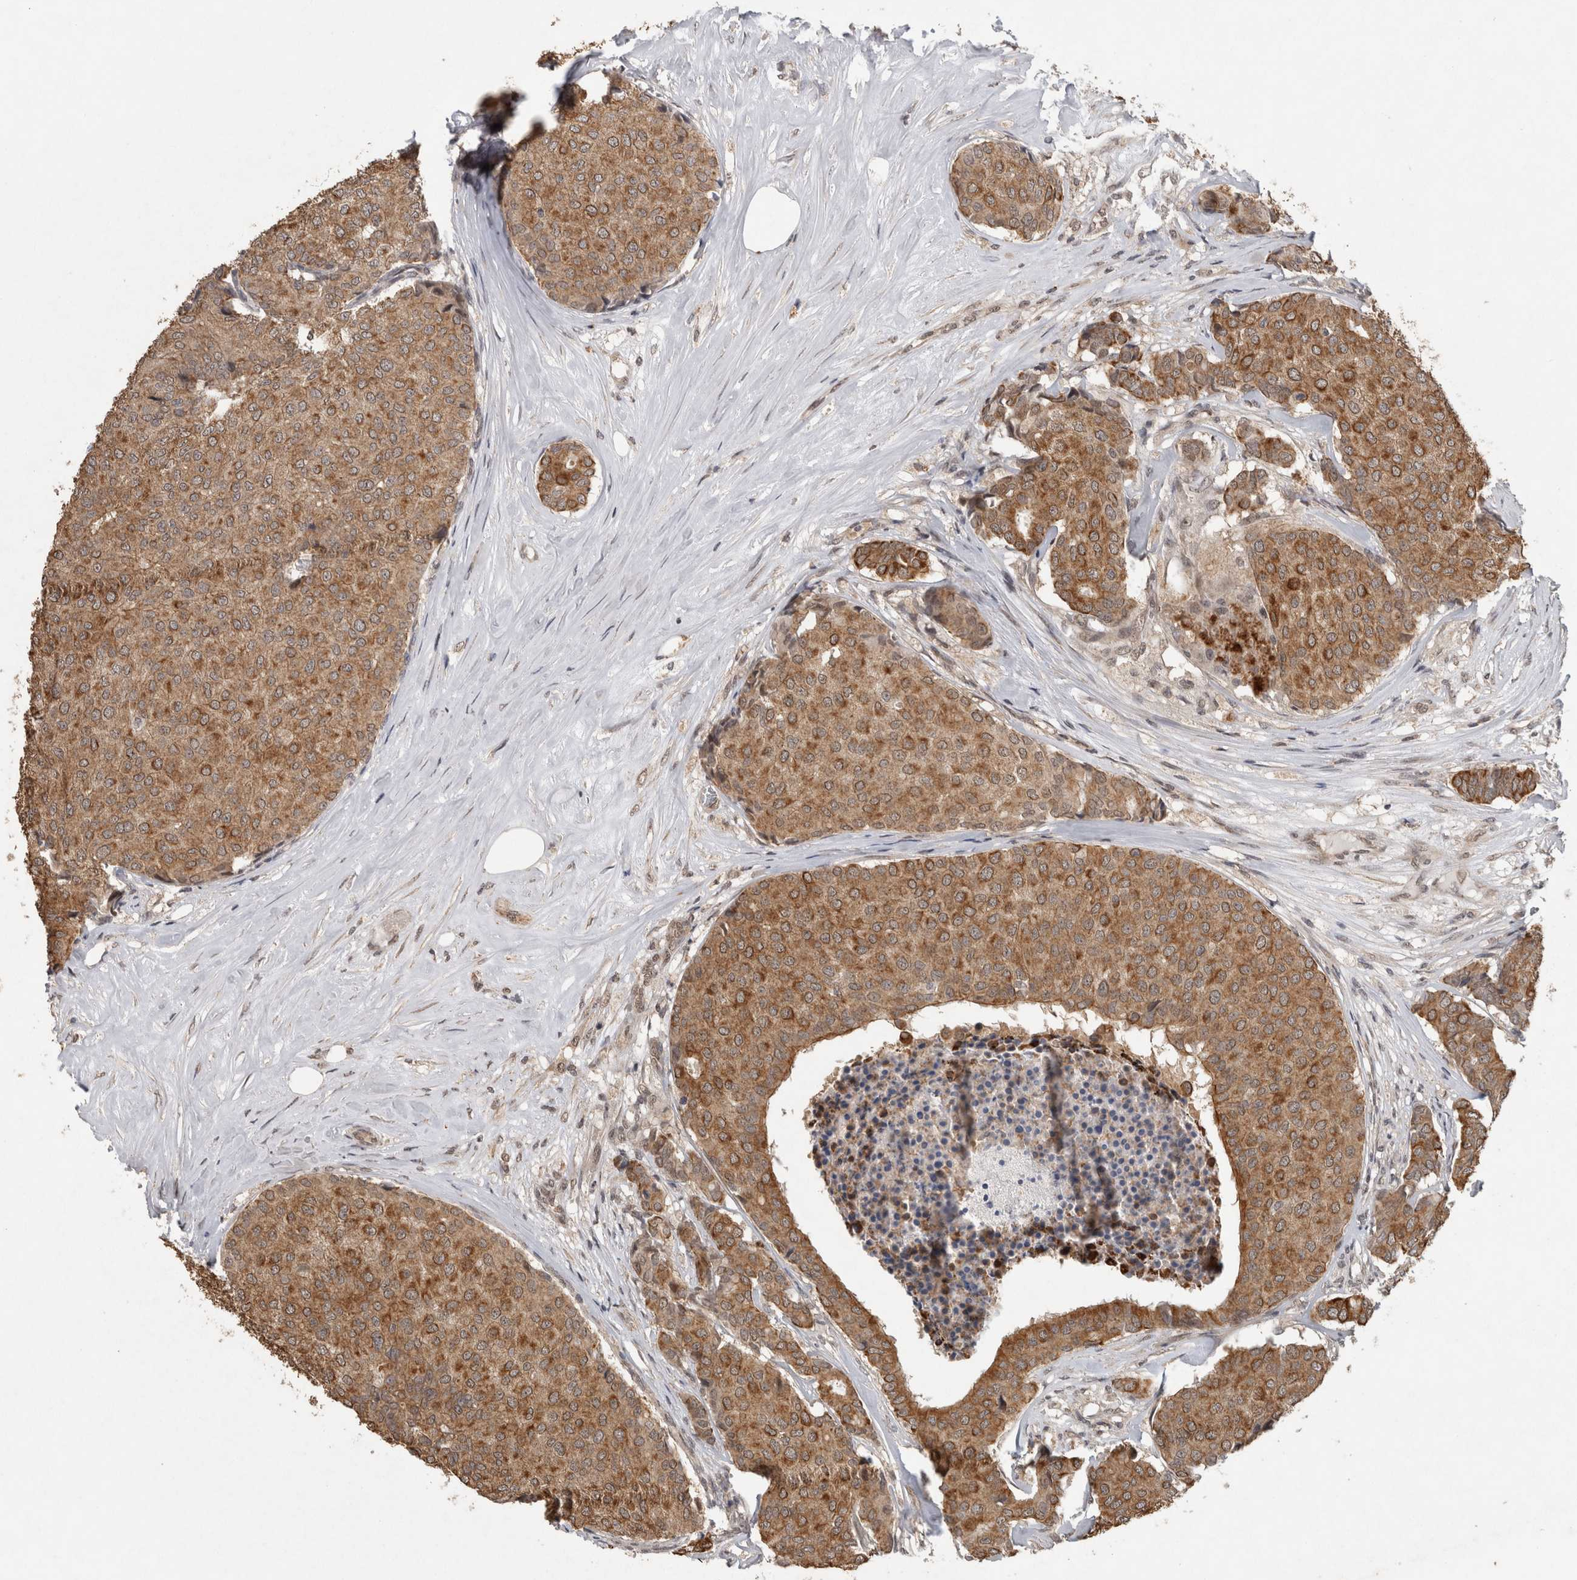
{"staining": {"intensity": "moderate", "quantity": ">75%", "location": "cytoplasmic/membranous"}, "tissue": "breast cancer", "cell_type": "Tumor cells", "image_type": "cancer", "snomed": [{"axis": "morphology", "description": "Duct carcinoma"}, {"axis": "topography", "description": "Breast"}], "caption": "The immunohistochemical stain highlights moderate cytoplasmic/membranous positivity in tumor cells of breast infiltrating ductal carcinoma tissue. The staining is performed using DAB (3,3'-diaminobenzidine) brown chromogen to label protein expression. The nuclei are counter-stained blue using hematoxylin.", "gene": "RHPN1", "patient": {"sex": "female", "age": 75}}